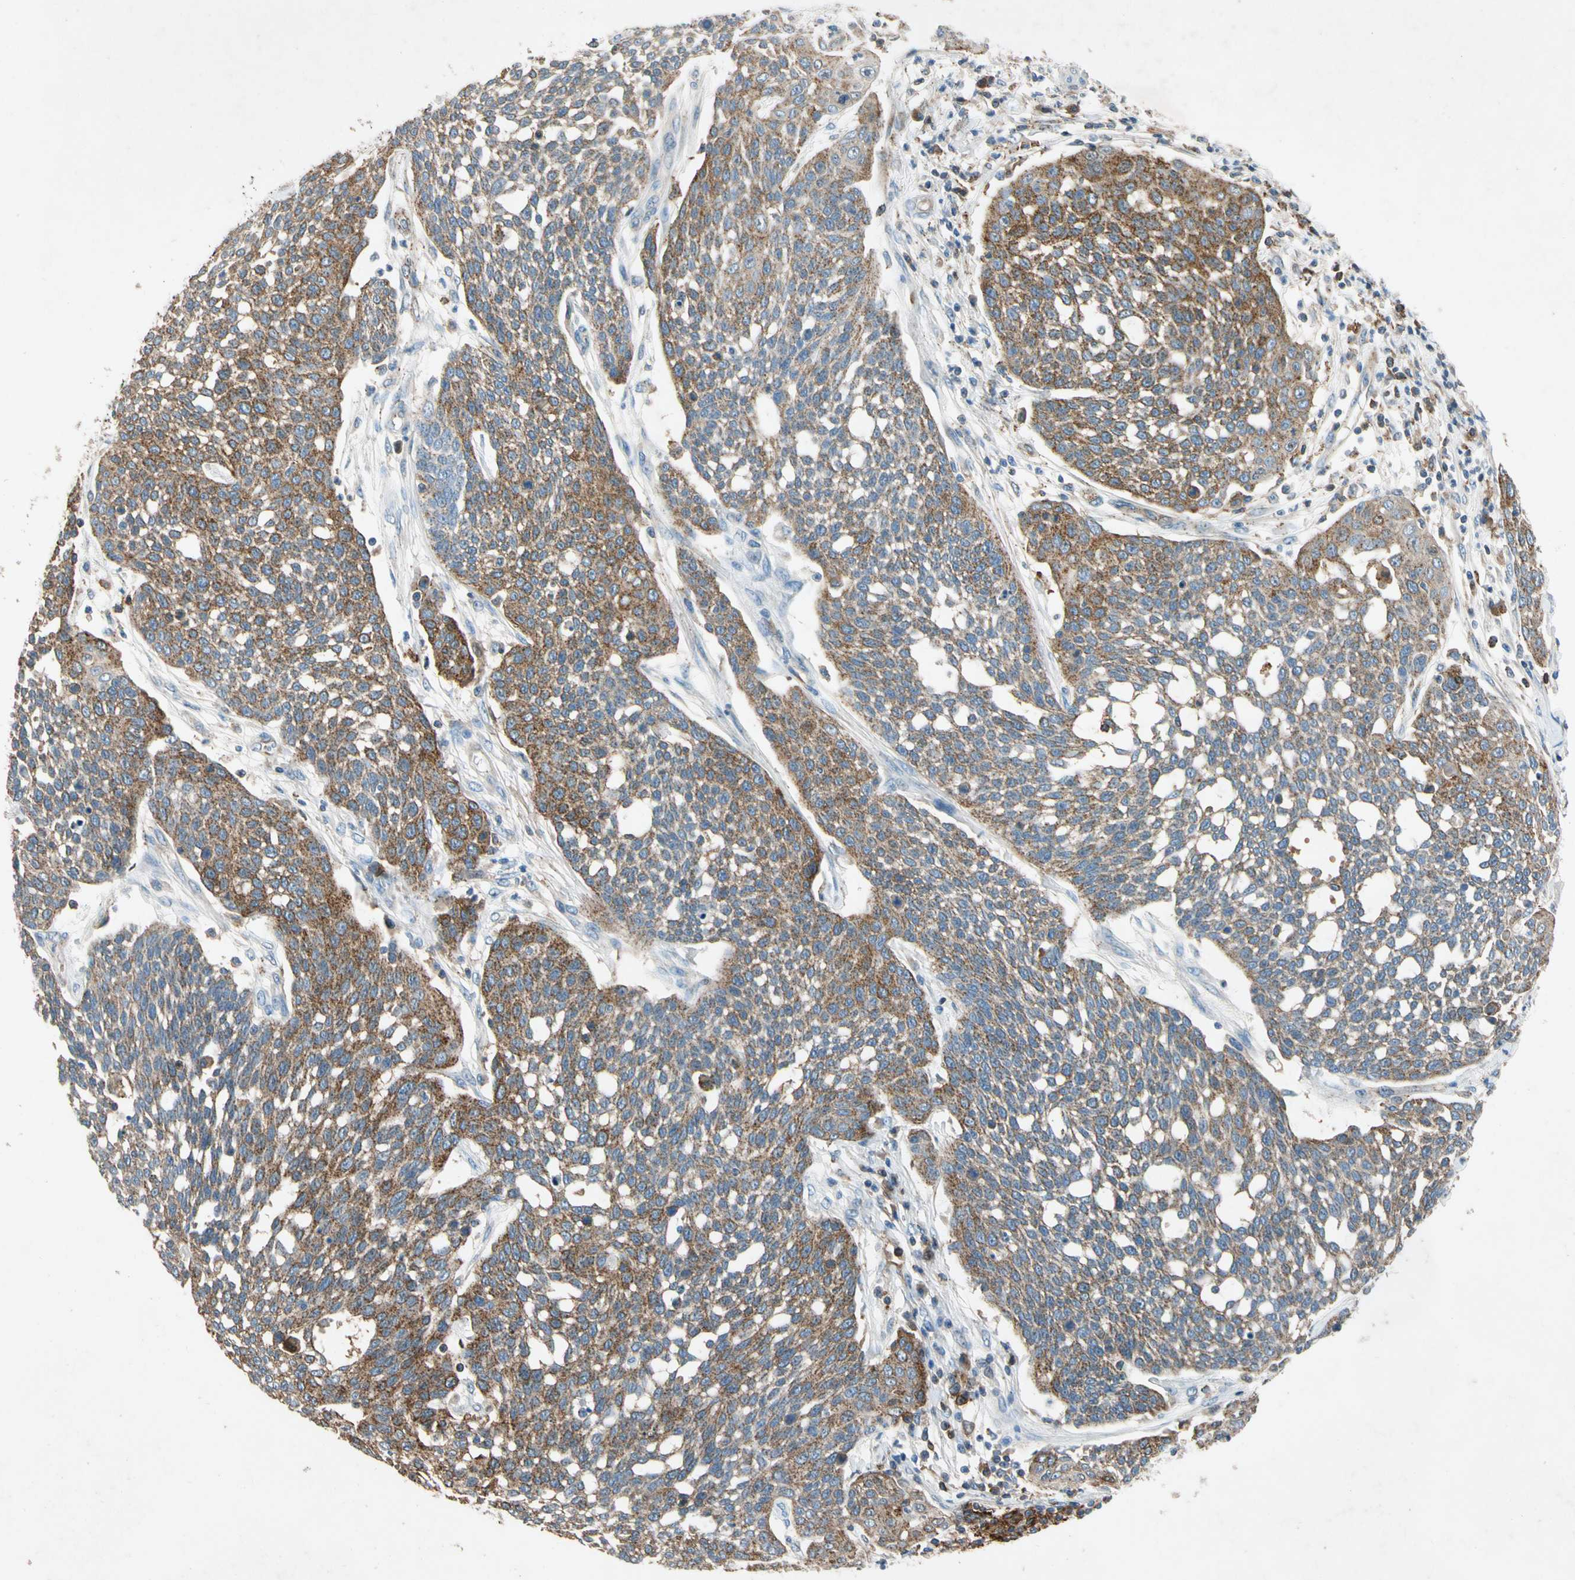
{"staining": {"intensity": "strong", "quantity": ">75%", "location": "cytoplasmic/membranous"}, "tissue": "cervical cancer", "cell_type": "Tumor cells", "image_type": "cancer", "snomed": [{"axis": "morphology", "description": "Squamous cell carcinoma, NOS"}, {"axis": "topography", "description": "Cervix"}], "caption": "IHC image of neoplastic tissue: cervical cancer stained using IHC shows high levels of strong protein expression localized specifically in the cytoplasmic/membranous of tumor cells, appearing as a cytoplasmic/membranous brown color.", "gene": "NDFIP2", "patient": {"sex": "female", "age": 34}}